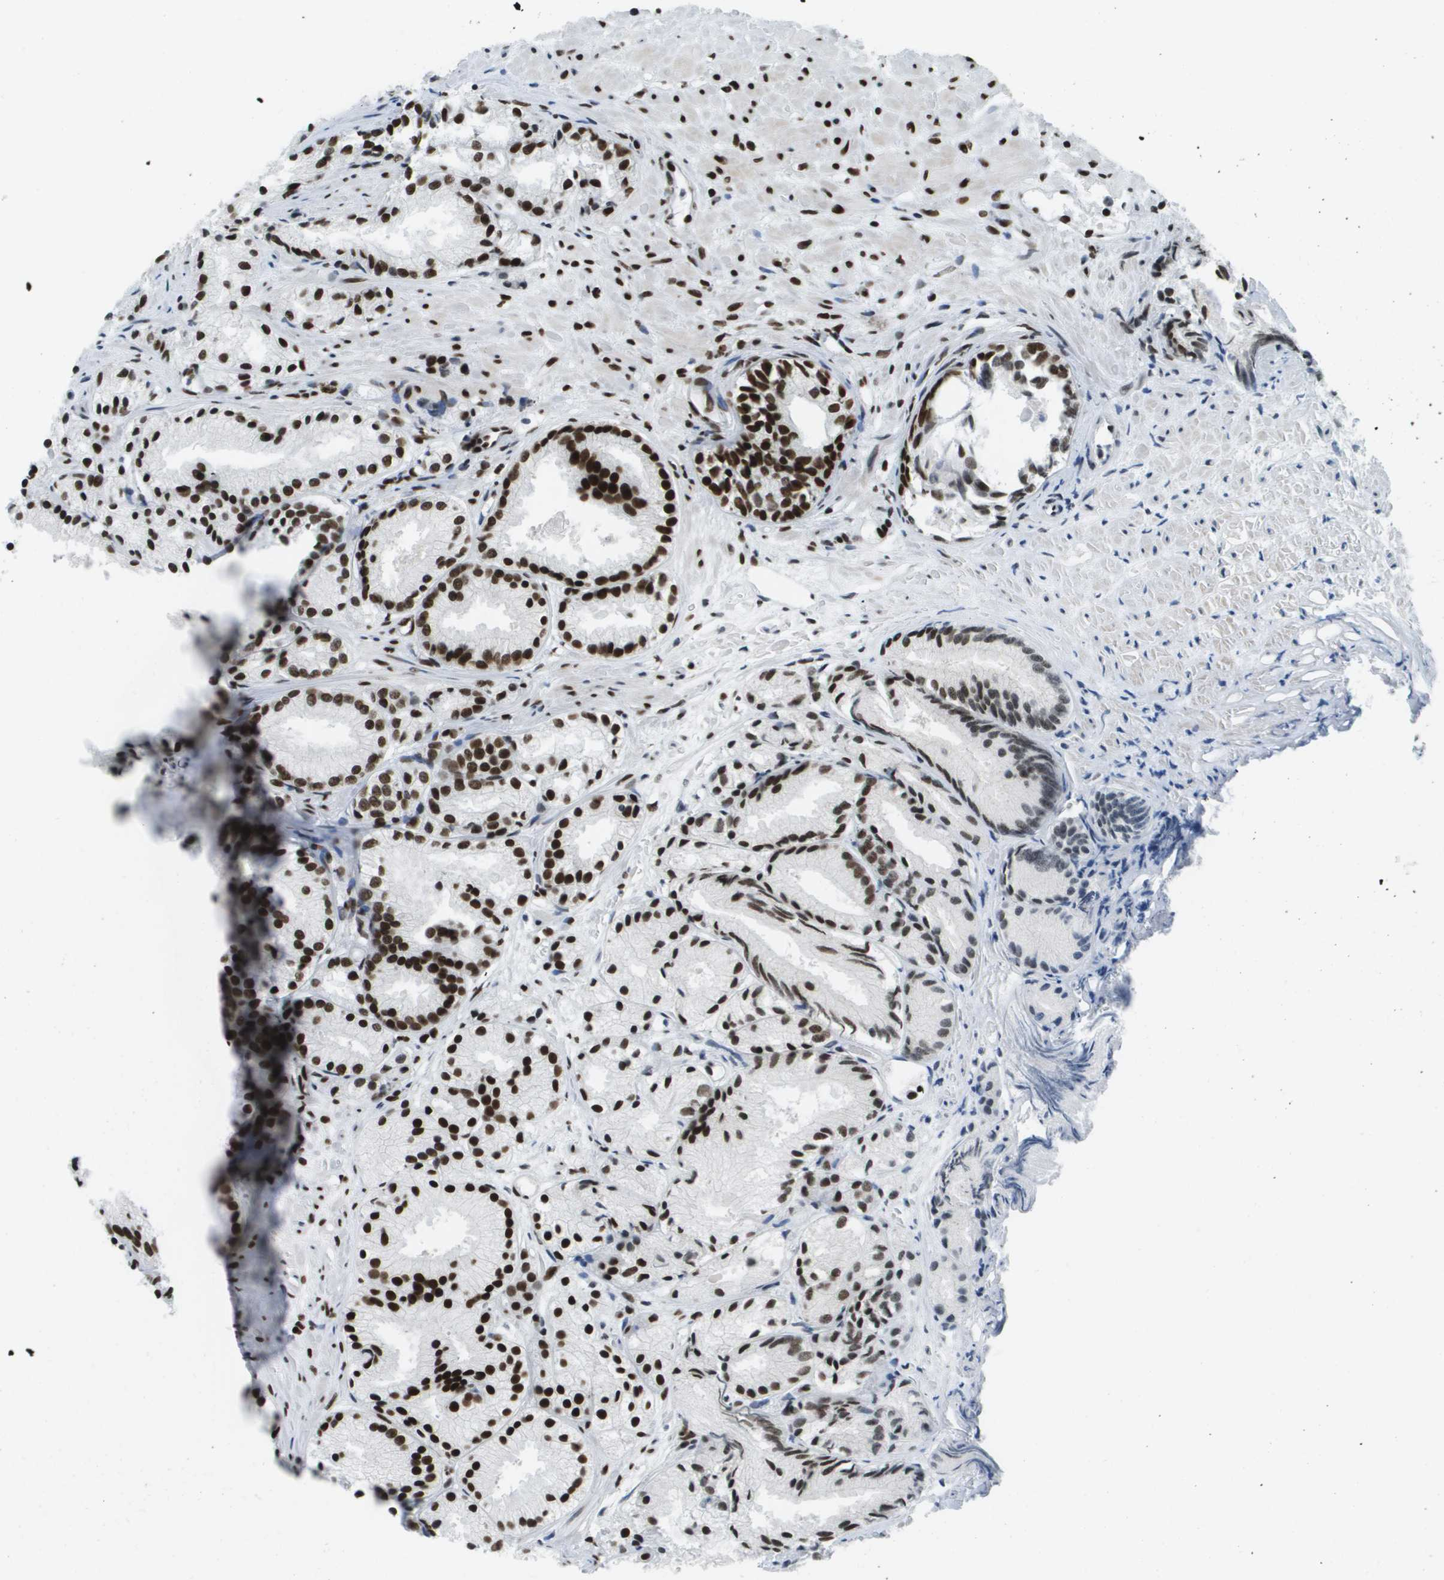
{"staining": {"intensity": "strong", "quantity": ">75%", "location": "nuclear"}, "tissue": "prostate cancer", "cell_type": "Tumor cells", "image_type": "cancer", "snomed": [{"axis": "morphology", "description": "Adenocarcinoma, Low grade"}, {"axis": "topography", "description": "Prostate"}], "caption": "Strong nuclear protein positivity is appreciated in approximately >75% of tumor cells in prostate low-grade adenocarcinoma.", "gene": "GLYR1", "patient": {"sex": "male", "age": 72}}